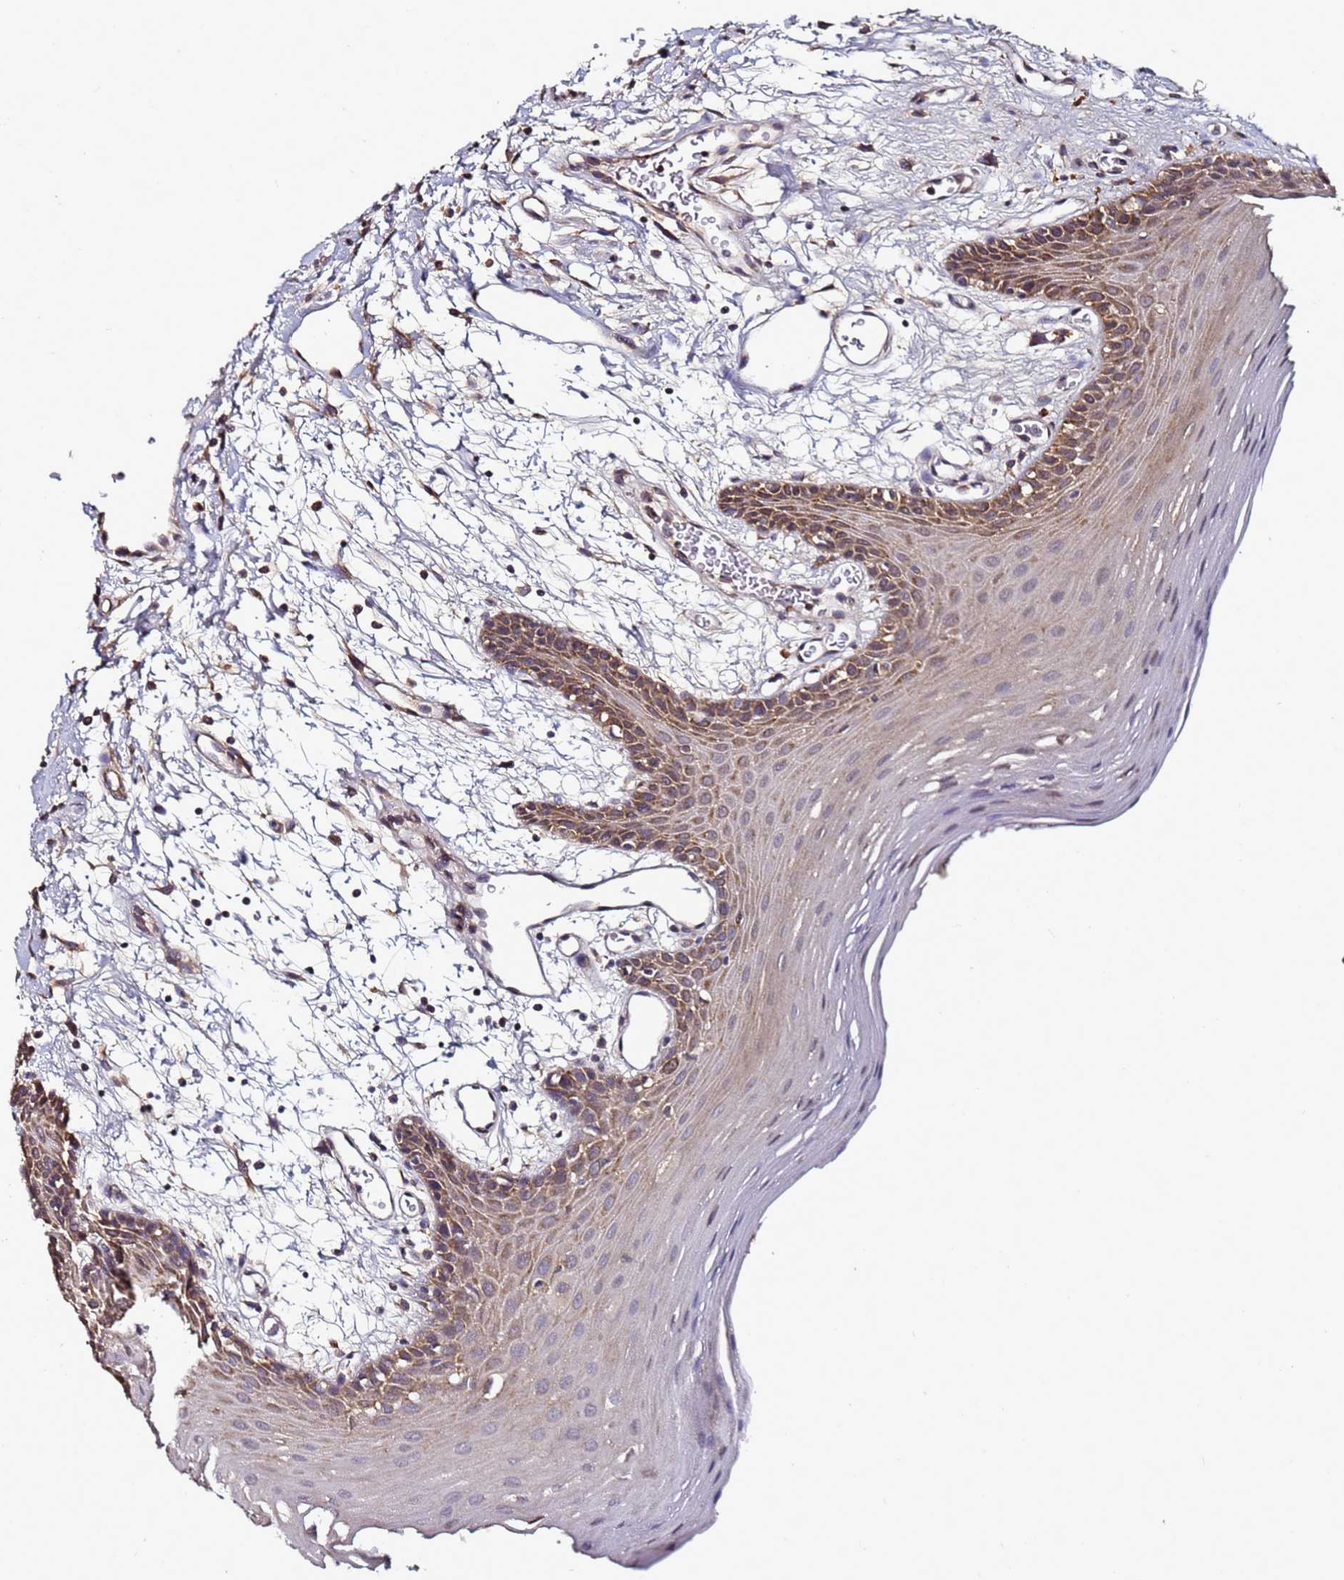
{"staining": {"intensity": "moderate", "quantity": "25%-75%", "location": "cytoplasmic/membranous"}, "tissue": "oral mucosa", "cell_type": "Squamous epithelial cells", "image_type": "normal", "snomed": [{"axis": "morphology", "description": "Normal tissue, NOS"}, {"axis": "topography", "description": "Skeletal muscle"}, {"axis": "topography", "description": "Oral tissue"}, {"axis": "topography", "description": "Salivary gland"}, {"axis": "topography", "description": "Peripheral nerve tissue"}], "caption": "The immunohistochemical stain labels moderate cytoplasmic/membranous expression in squamous epithelial cells of normal oral mucosa. The protein is shown in brown color, while the nuclei are stained blue.", "gene": "ANKRD17", "patient": {"sex": "male", "age": 54}}